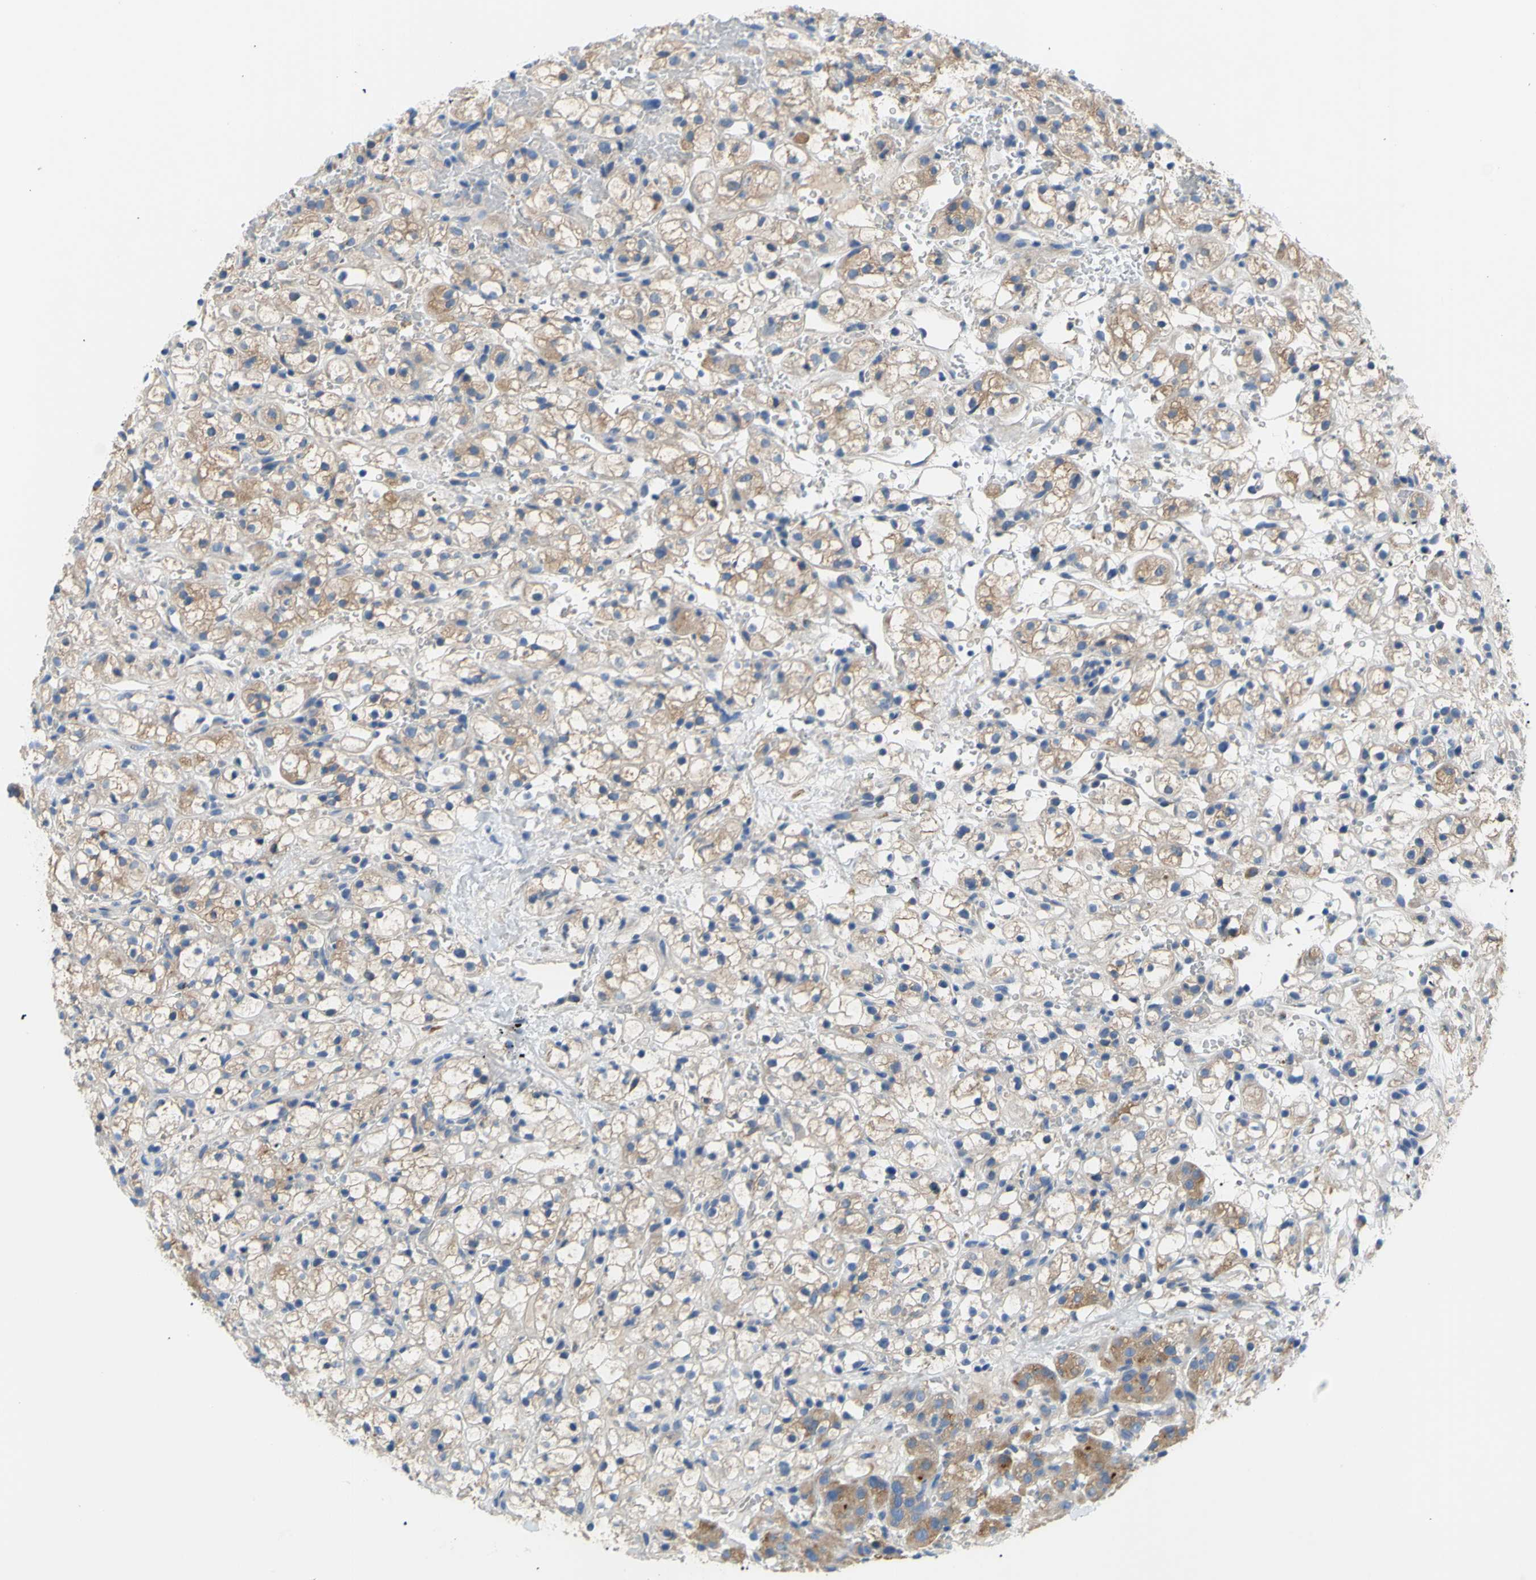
{"staining": {"intensity": "moderate", "quantity": "25%-75%", "location": "cytoplasmic/membranous"}, "tissue": "renal cancer", "cell_type": "Tumor cells", "image_type": "cancer", "snomed": [{"axis": "morphology", "description": "Adenocarcinoma, NOS"}, {"axis": "topography", "description": "Kidney"}], "caption": "The photomicrograph displays immunohistochemical staining of renal cancer. There is moderate cytoplasmic/membranous positivity is present in approximately 25%-75% of tumor cells.", "gene": "TMEM59L", "patient": {"sex": "male", "age": 61}}